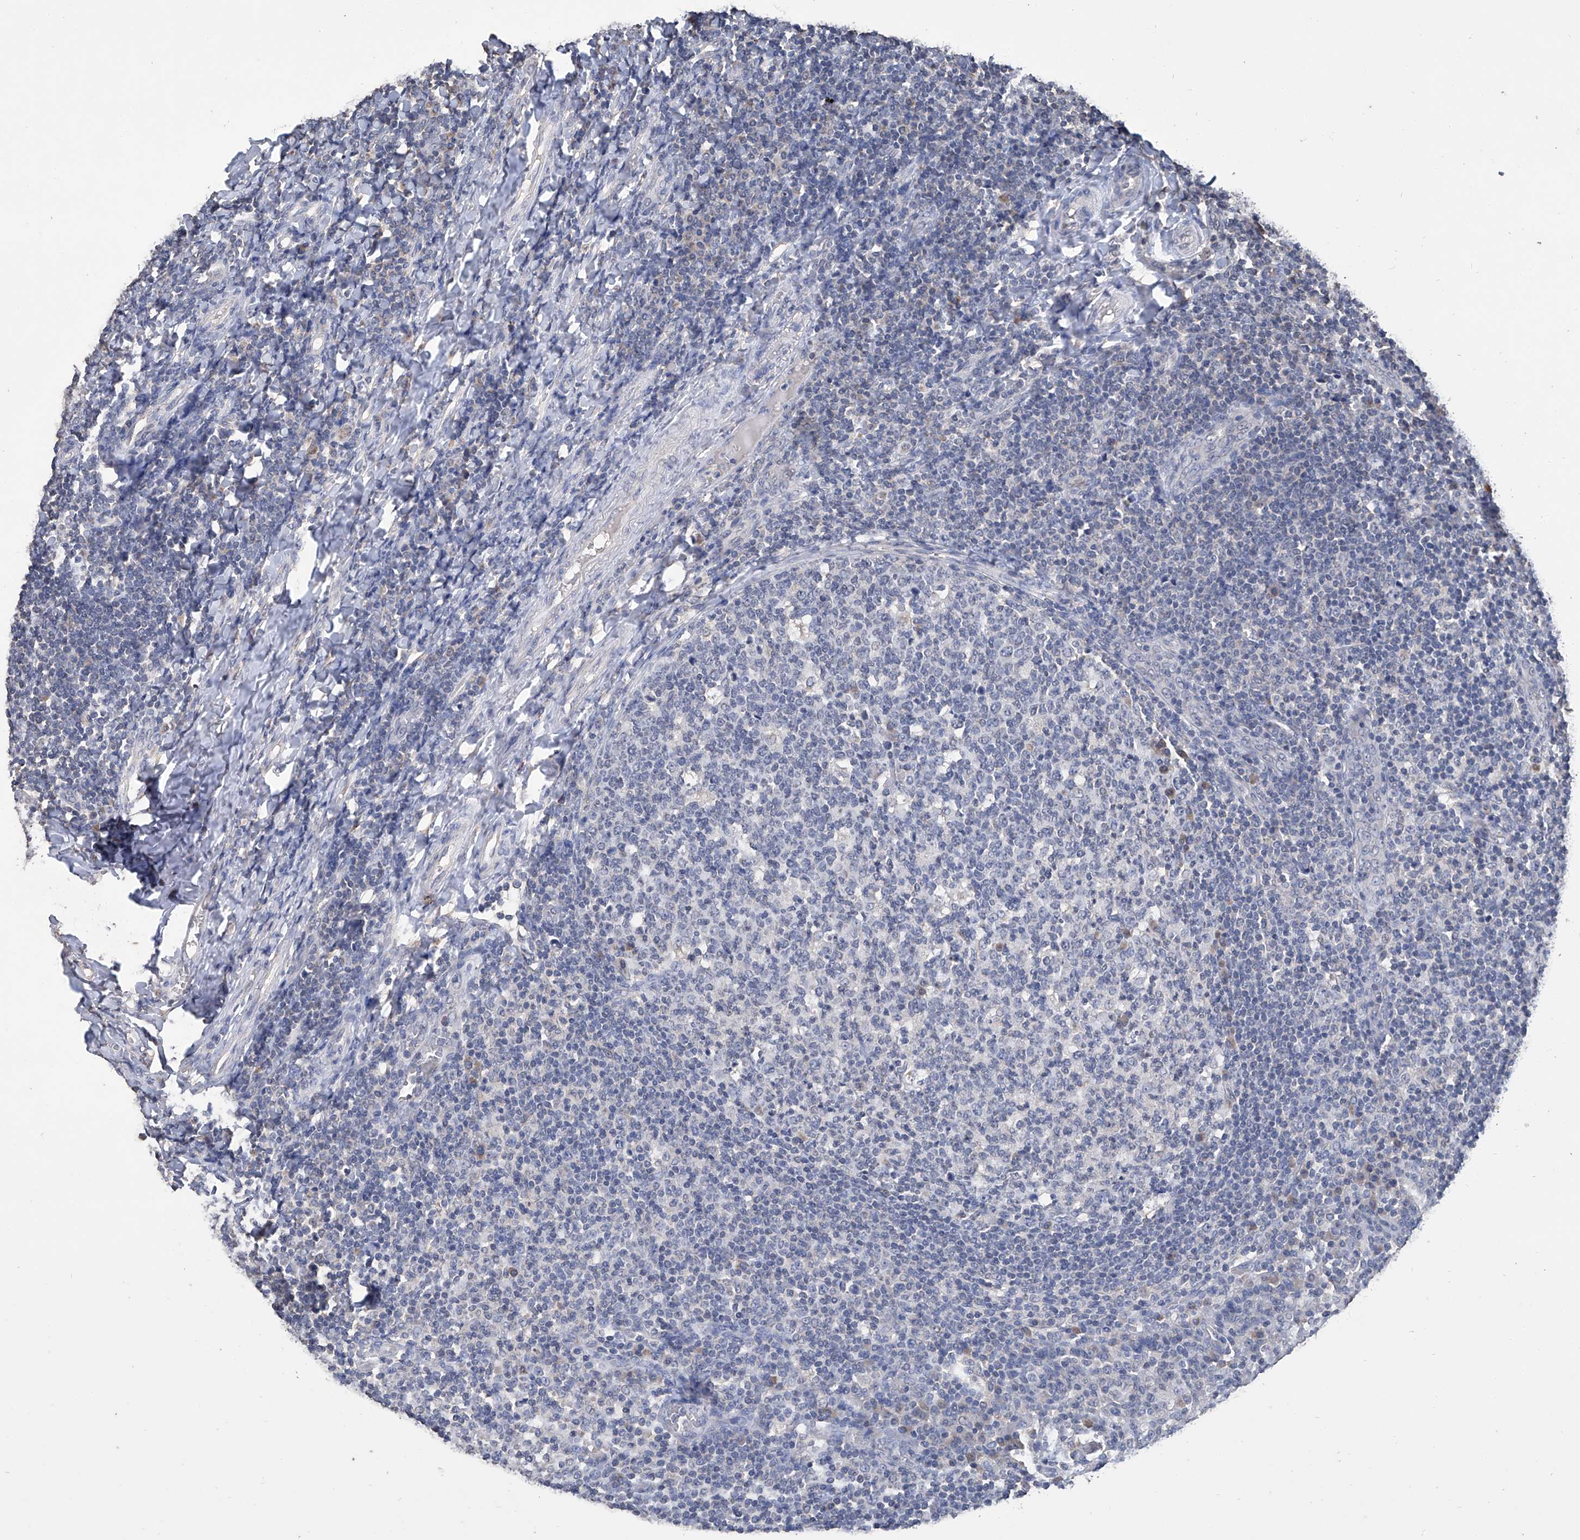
{"staining": {"intensity": "negative", "quantity": "none", "location": "none"}, "tissue": "tonsil", "cell_type": "Germinal center cells", "image_type": "normal", "snomed": [{"axis": "morphology", "description": "Normal tissue, NOS"}, {"axis": "topography", "description": "Tonsil"}], "caption": "This is an immunohistochemistry image of benign human tonsil. There is no staining in germinal center cells.", "gene": "GPT", "patient": {"sex": "female", "age": 19}}